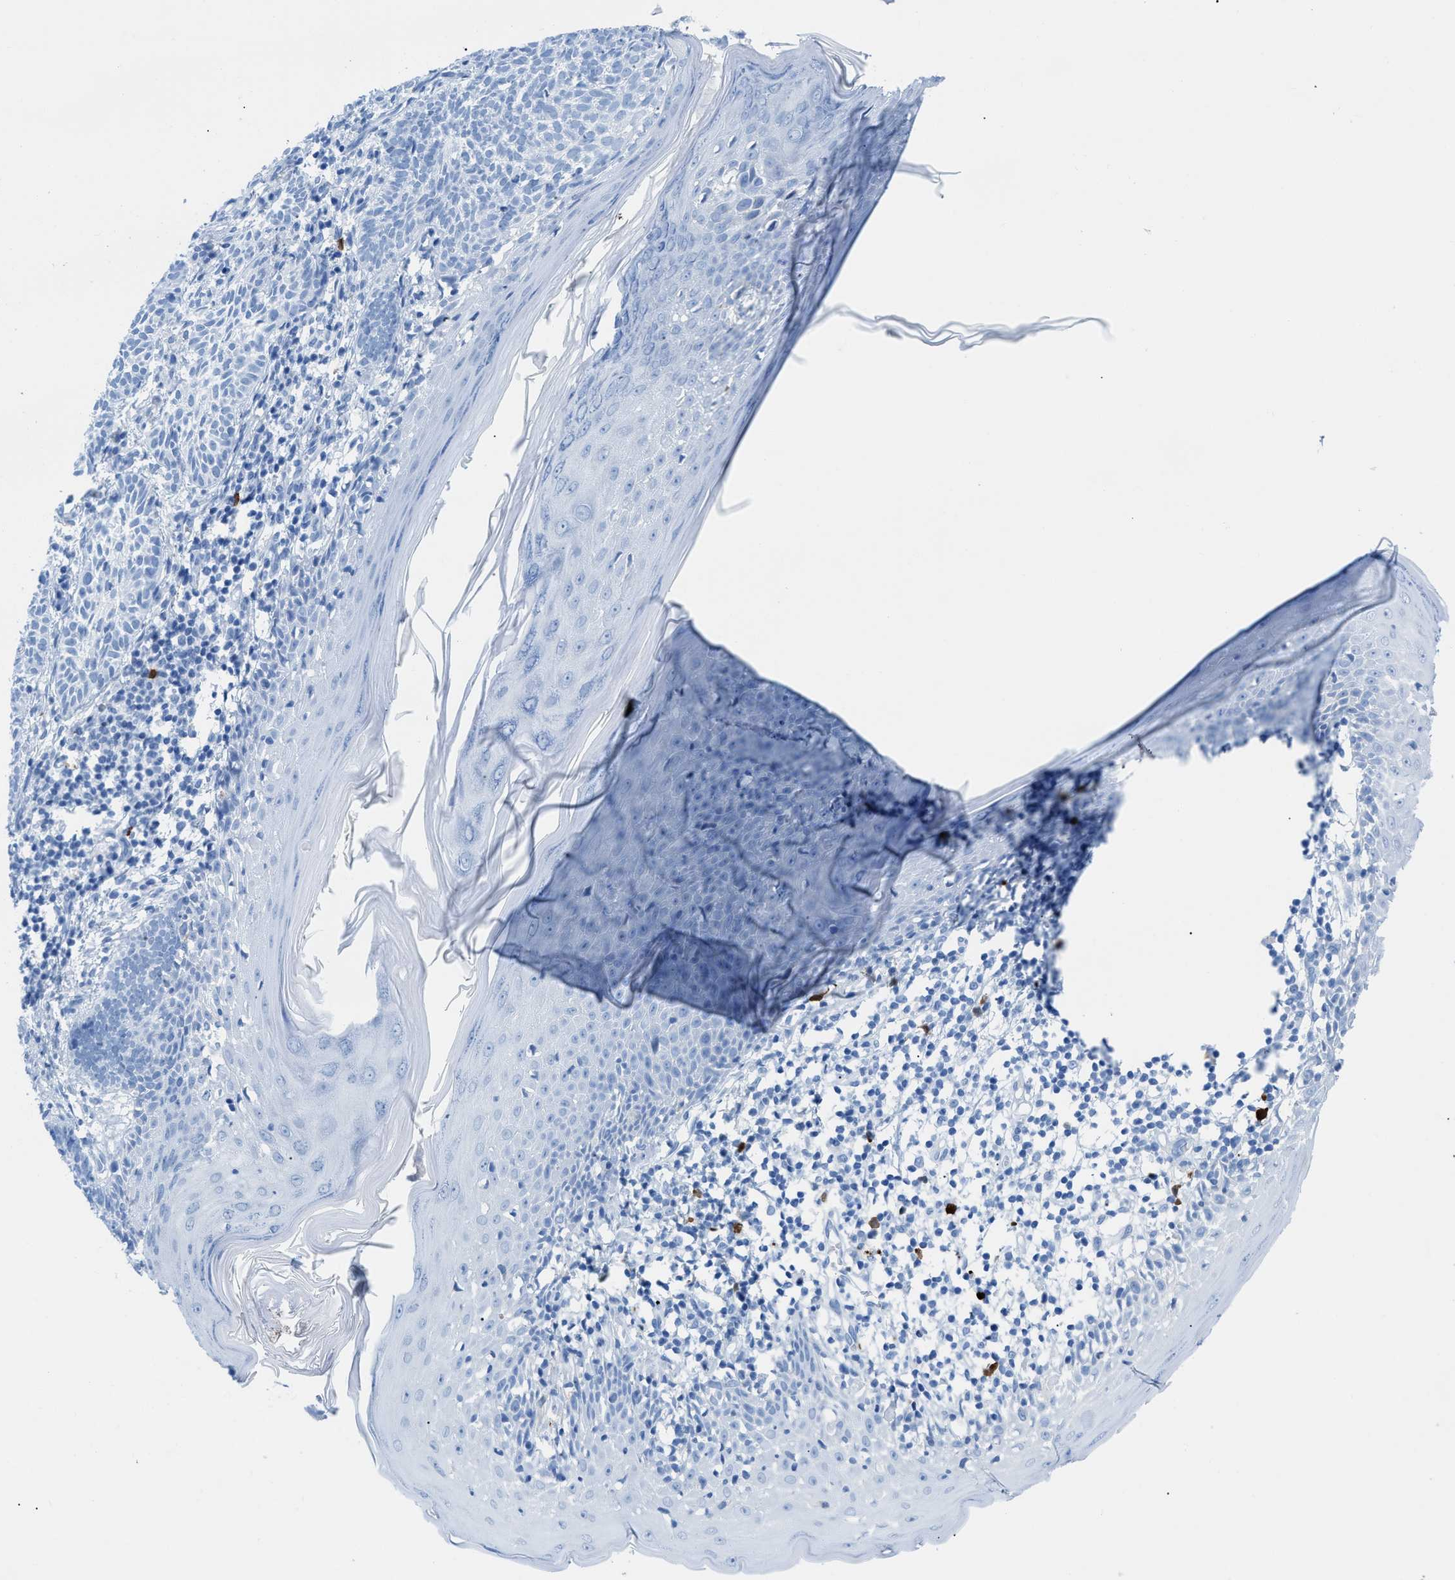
{"staining": {"intensity": "negative", "quantity": "none", "location": "none"}, "tissue": "skin cancer", "cell_type": "Tumor cells", "image_type": "cancer", "snomed": [{"axis": "morphology", "description": "Basal cell carcinoma"}, {"axis": "topography", "description": "Skin"}], "caption": "This is an IHC image of skin cancer (basal cell carcinoma). There is no expression in tumor cells.", "gene": "TCL1A", "patient": {"sex": "male", "age": 60}}